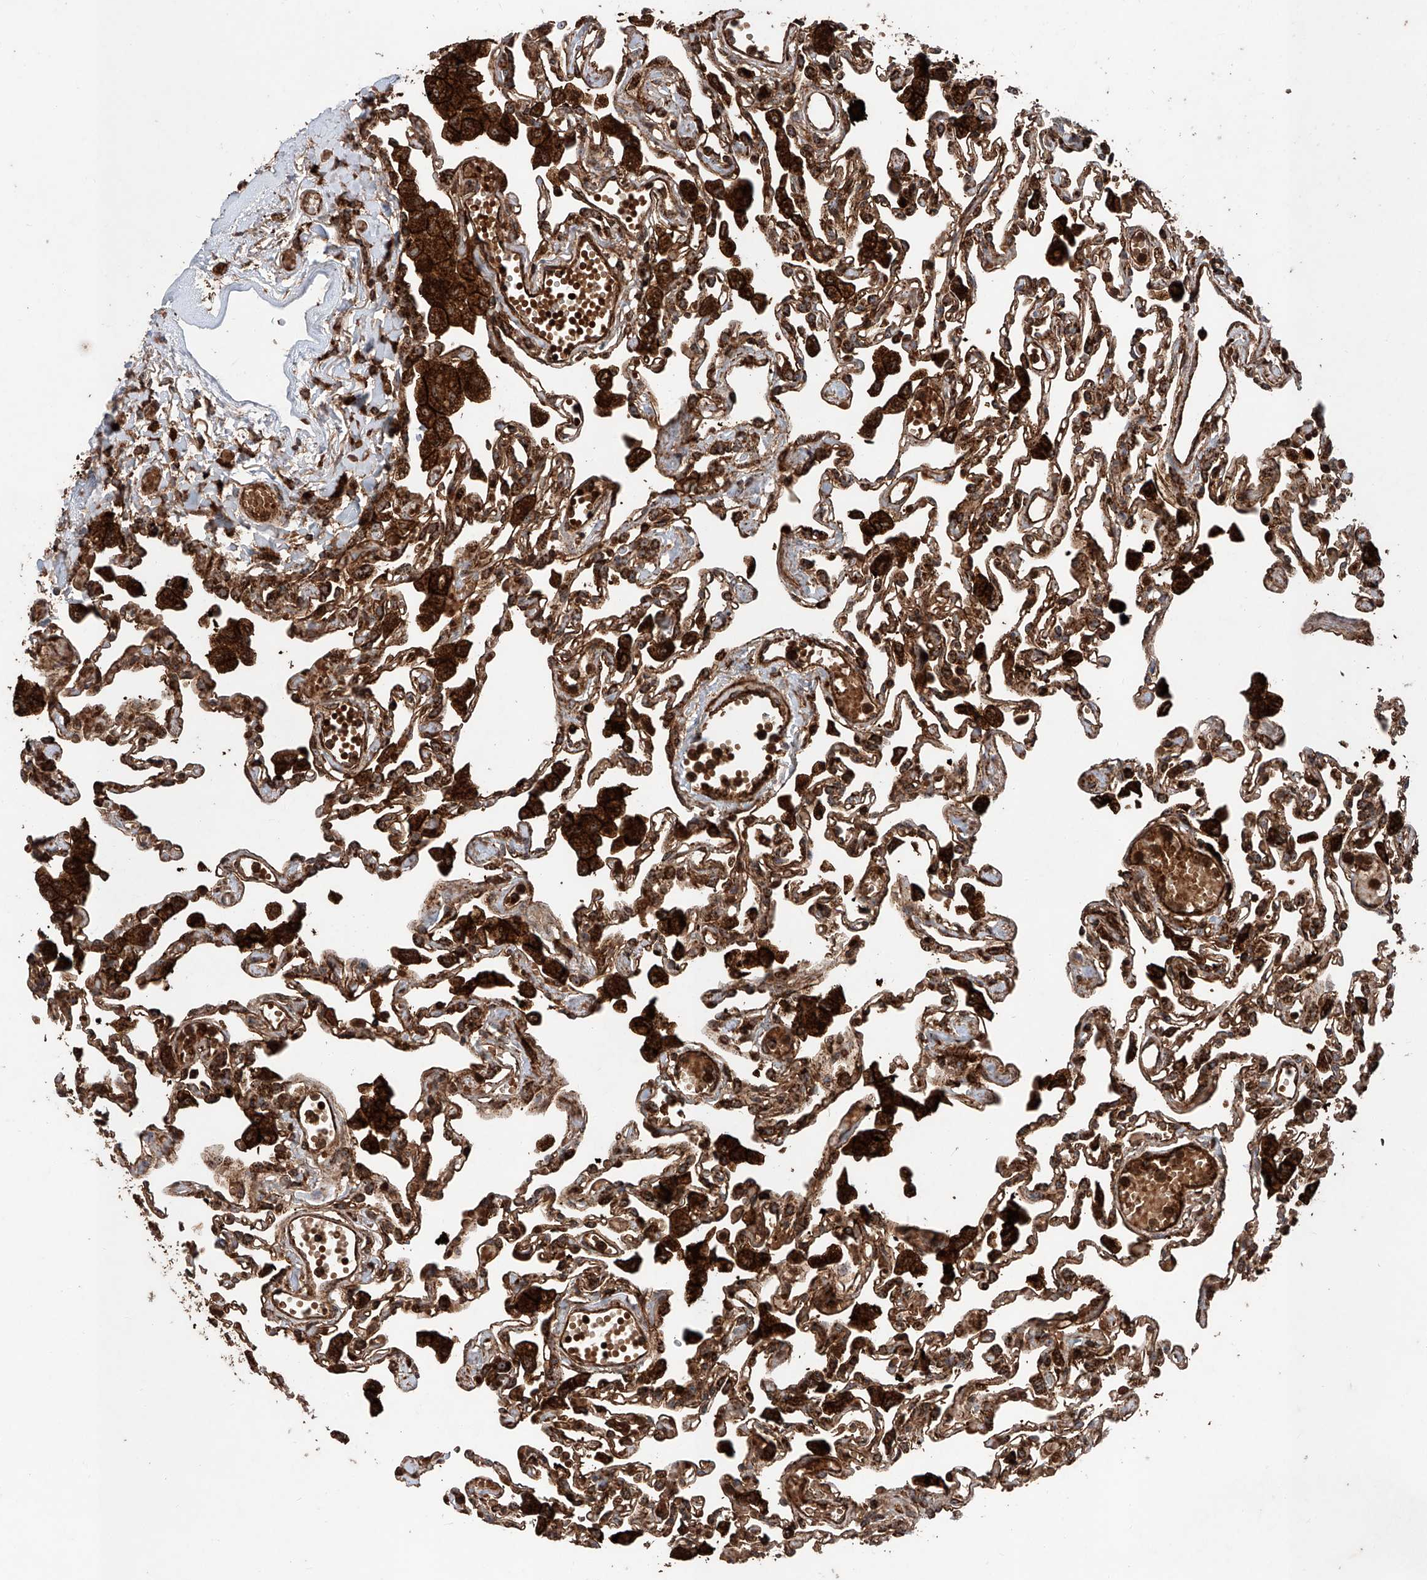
{"staining": {"intensity": "strong", "quantity": ">75%", "location": "cytoplasmic/membranous"}, "tissue": "lung", "cell_type": "Alveolar cells", "image_type": "normal", "snomed": [{"axis": "morphology", "description": "Normal tissue, NOS"}, {"axis": "topography", "description": "Bronchus"}, {"axis": "topography", "description": "Lung"}], "caption": "Protein staining displays strong cytoplasmic/membranous expression in approximately >75% of alveolar cells in benign lung. The staining was performed using DAB, with brown indicating positive protein expression. Nuclei are stained blue with hematoxylin.", "gene": "PISD", "patient": {"sex": "female", "age": 49}}